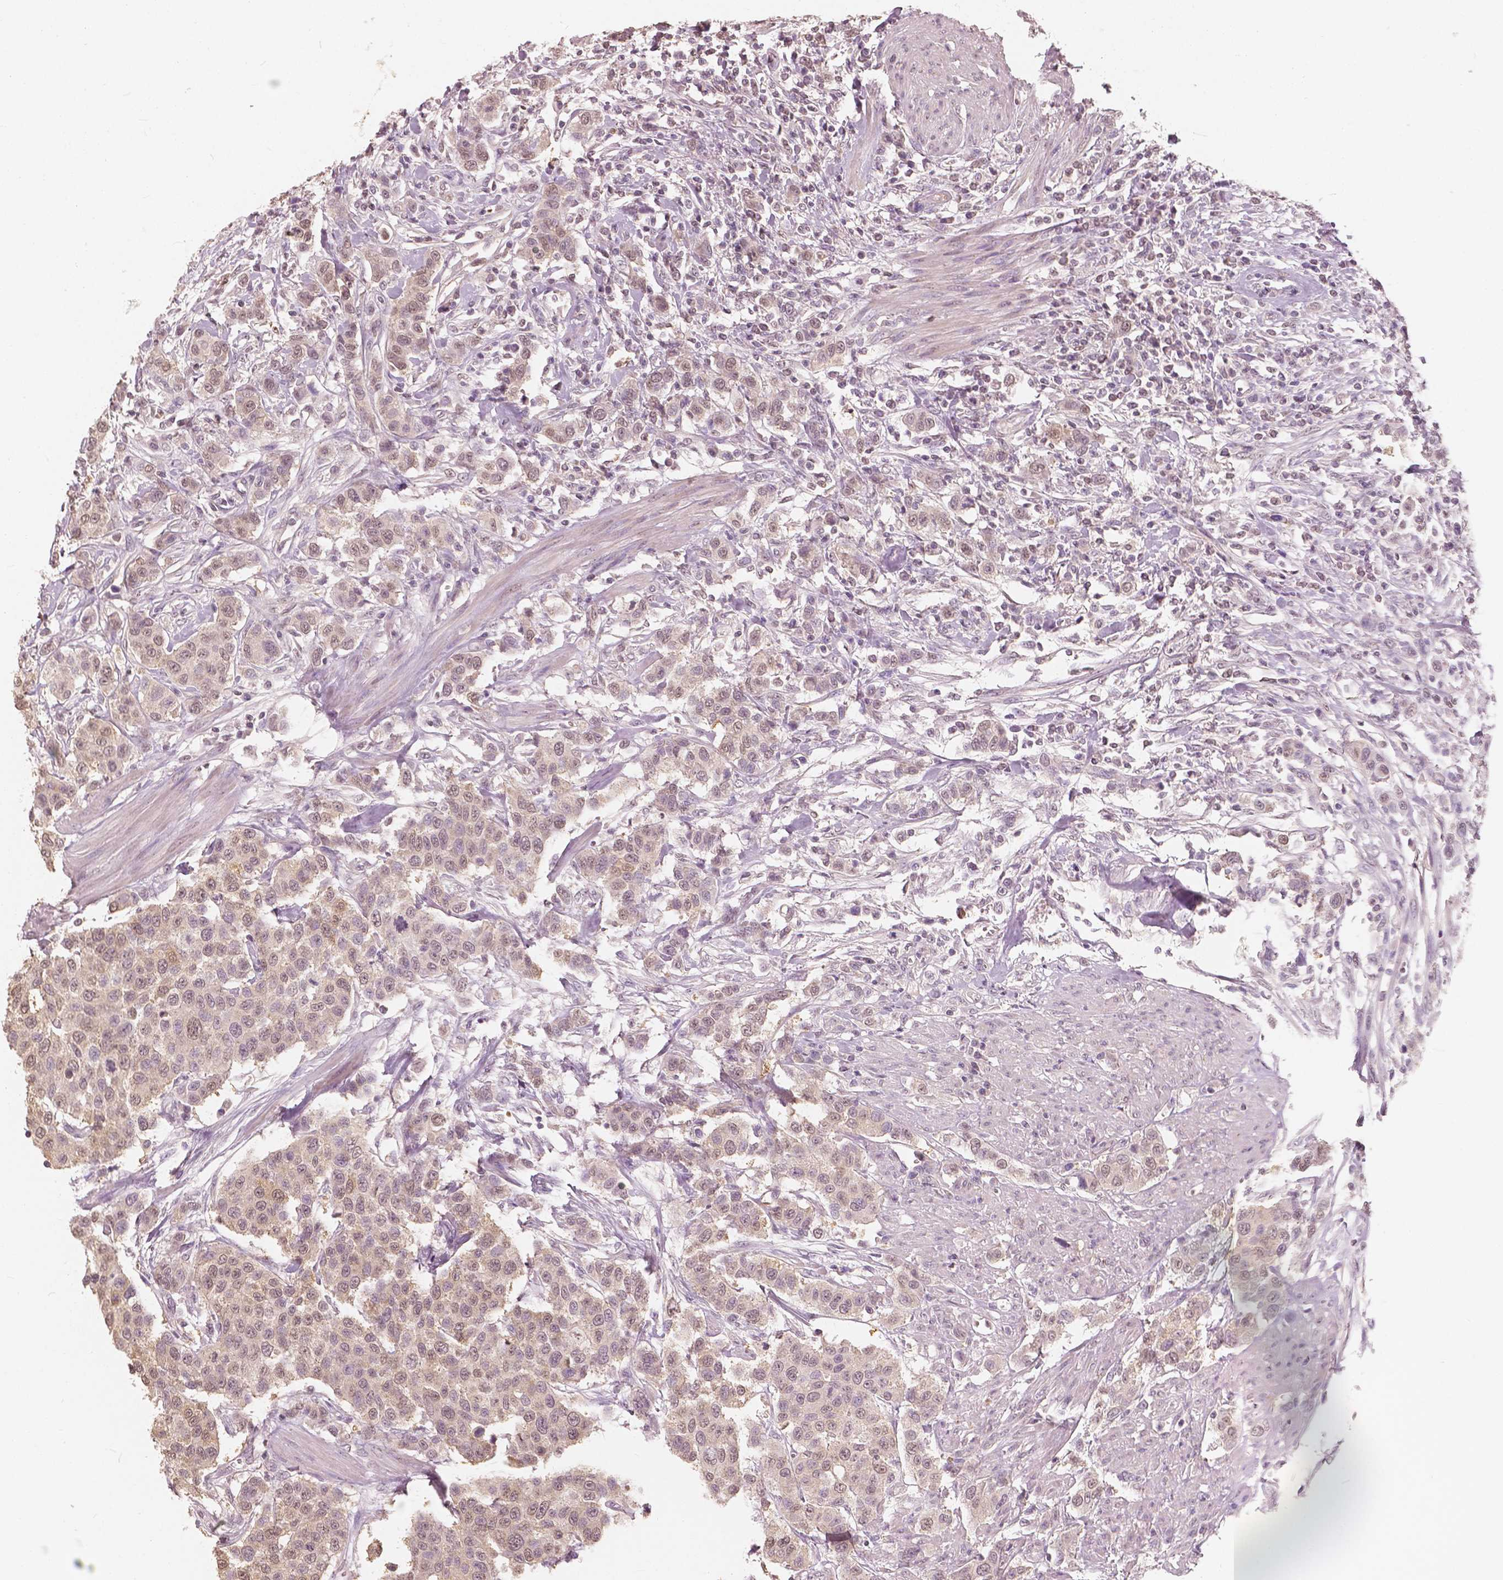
{"staining": {"intensity": "weak", "quantity": ">75%", "location": "cytoplasmic/membranous,nuclear"}, "tissue": "urothelial cancer", "cell_type": "Tumor cells", "image_type": "cancer", "snomed": [{"axis": "morphology", "description": "Urothelial carcinoma, High grade"}, {"axis": "topography", "description": "Urinary bladder"}], "caption": "The immunohistochemical stain highlights weak cytoplasmic/membranous and nuclear positivity in tumor cells of urothelial carcinoma (high-grade) tissue.", "gene": "SAT2", "patient": {"sex": "female", "age": 58}}